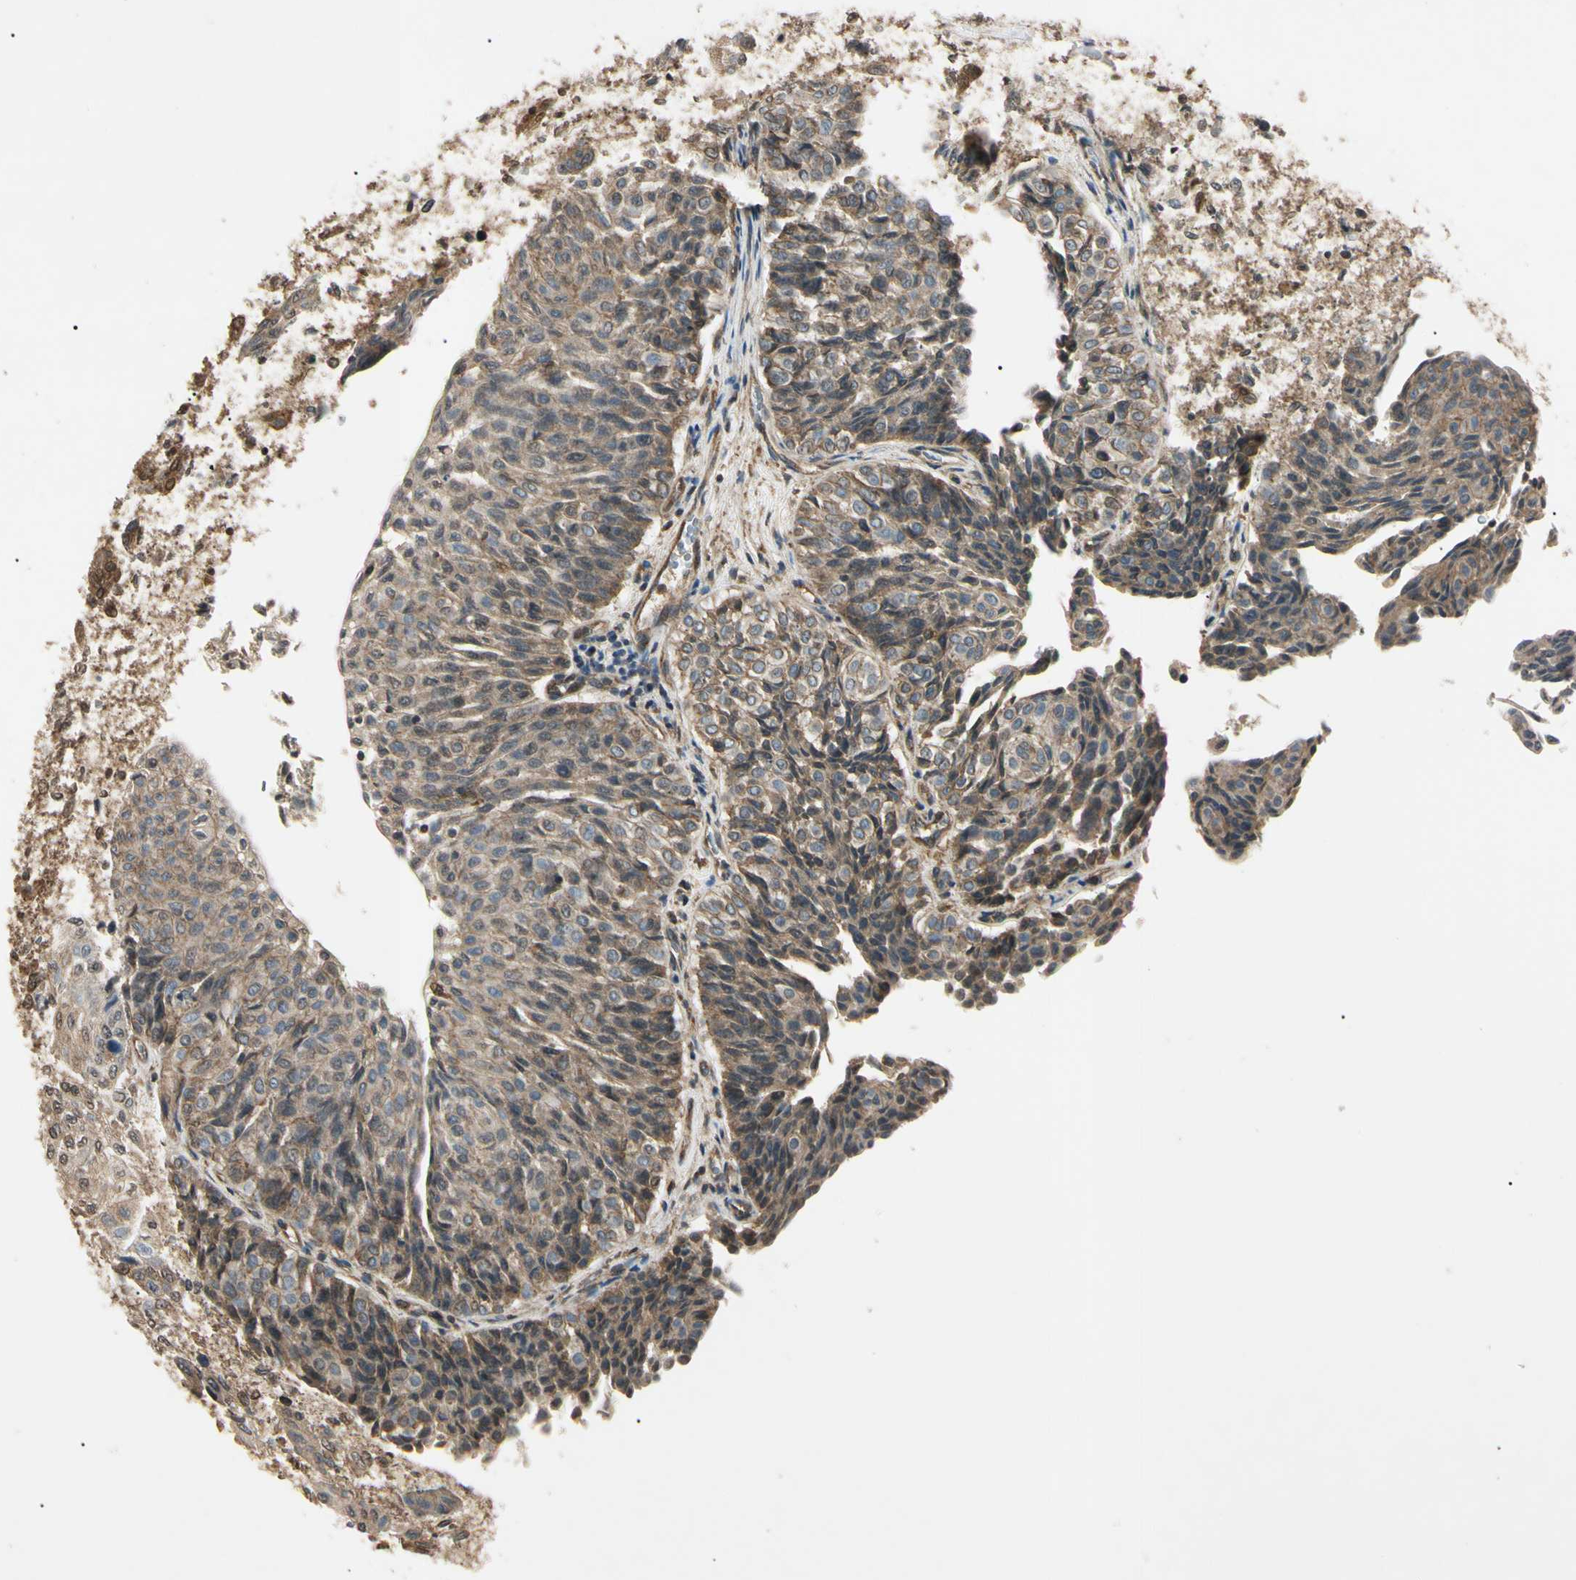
{"staining": {"intensity": "moderate", "quantity": "25%-75%", "location": "cytoplasmic/membranous"}, "tissue": "urothelial cancer", "cell_type": "Tumor cells", "image_type": "cancer", "snomed": [{"axis": "morphology", "description": "Urothelial carcinoma, Low grade"}, {"axis": "topography", "description": "Urinary bladder"}], "caption": "Urothelial carcinoma (low-grade) was stained to show a protein in brown. There is medium levels of moderate cytoplasmic/membranous expression in approximately 25%-75% of tumor cells.", "gene": "EPN1", "patient": {"sex": "male", "age": 78}}